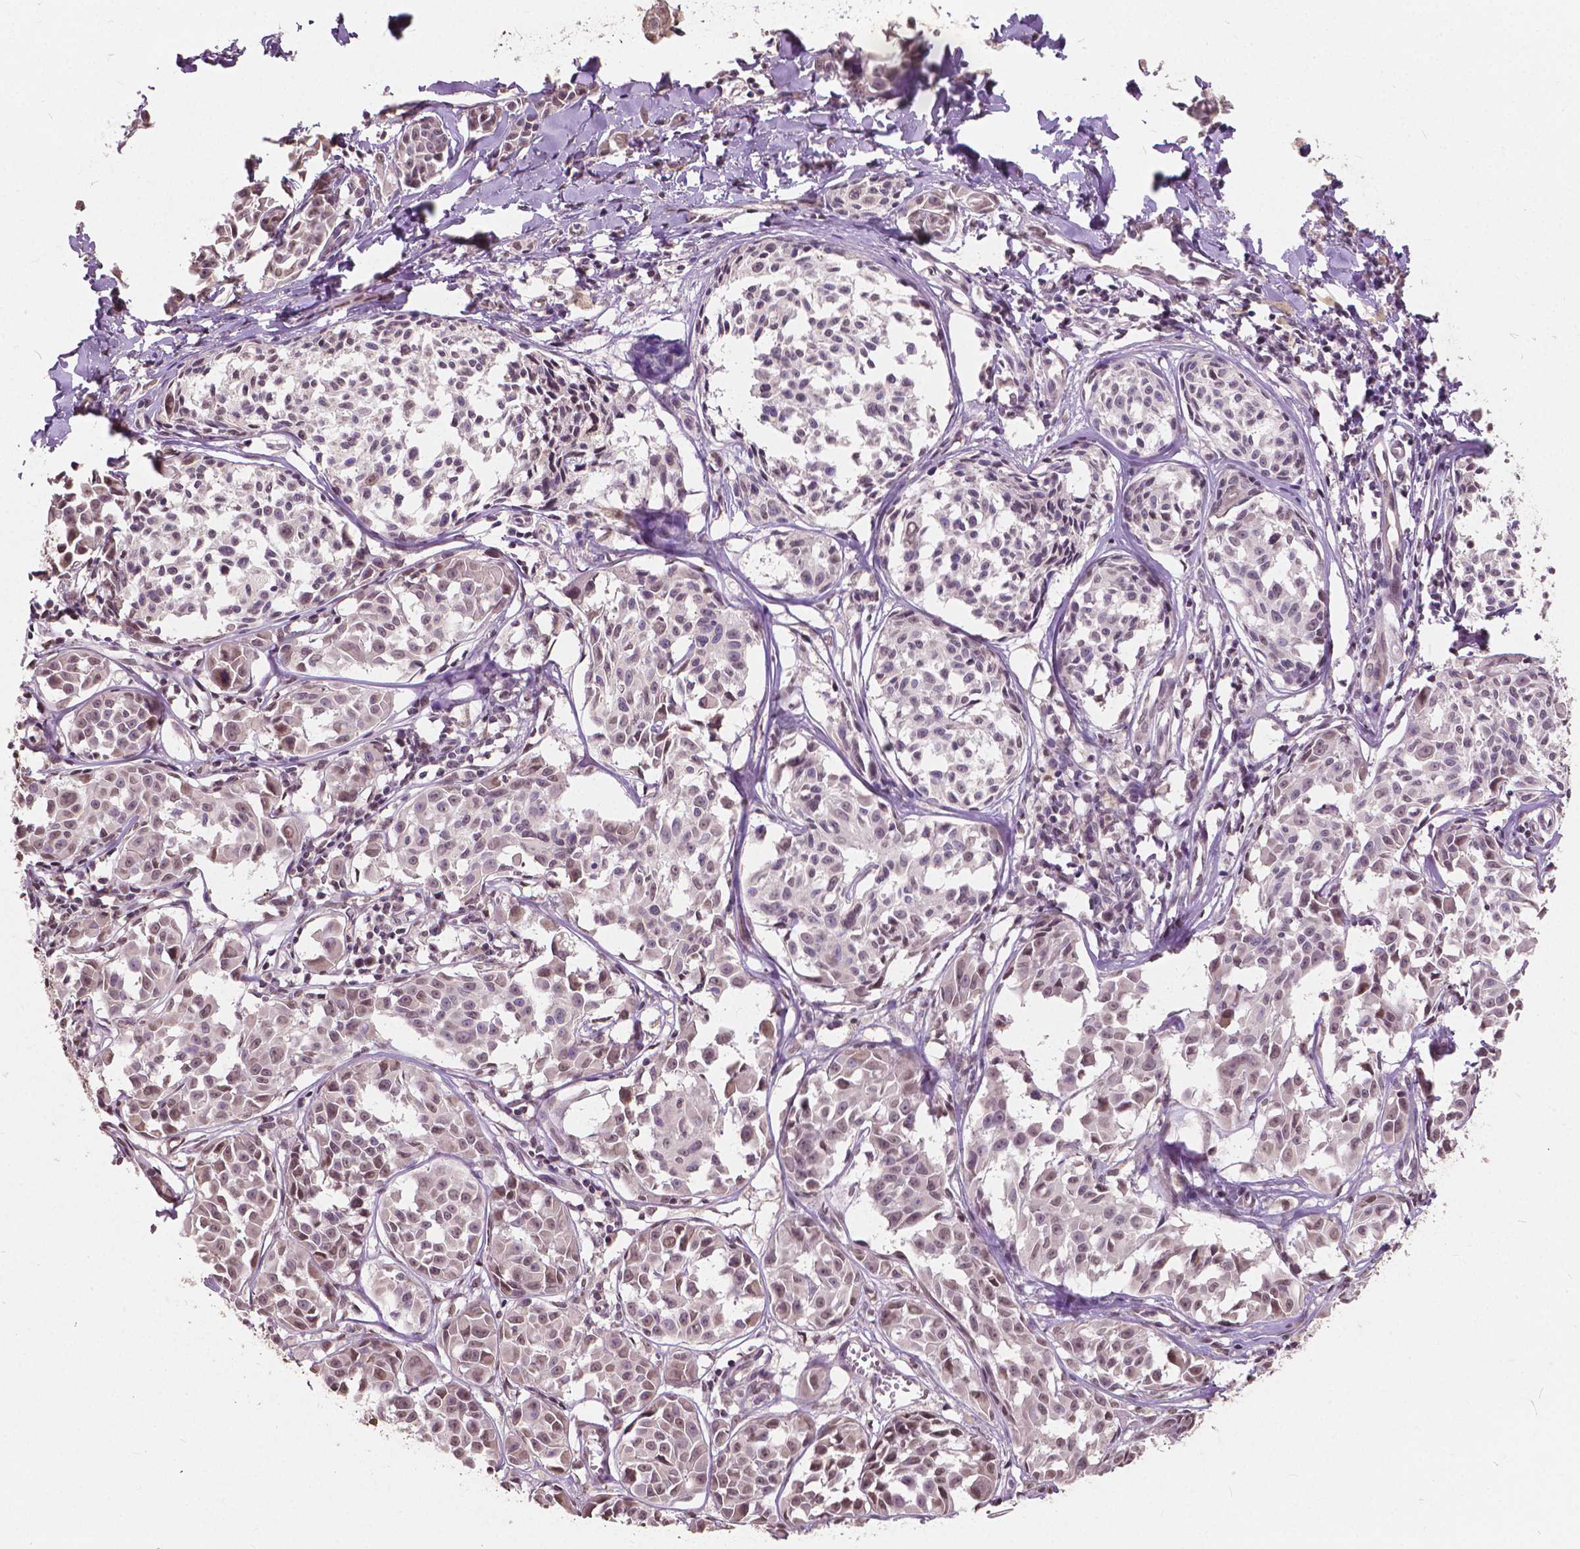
{"staining": {"intensity": "weak", "quantity": ">75%", "location": "nuclear"}, "tissue": "melanoma", "cell_type": "Tumor cells", "image_type": "cancer", "snomed": [{"axis": "morphology", "description": "Malignant melanoma, NOS"}, {"axis": "topography", "description": "Skin"}], "caption": "DAB immunohistochemical staining of melanoma displays weak nuclear protein positivity in about >75% of tumor cells.", "gene": "HOXA10", "patient": {"sex": "male", "age": 51}}